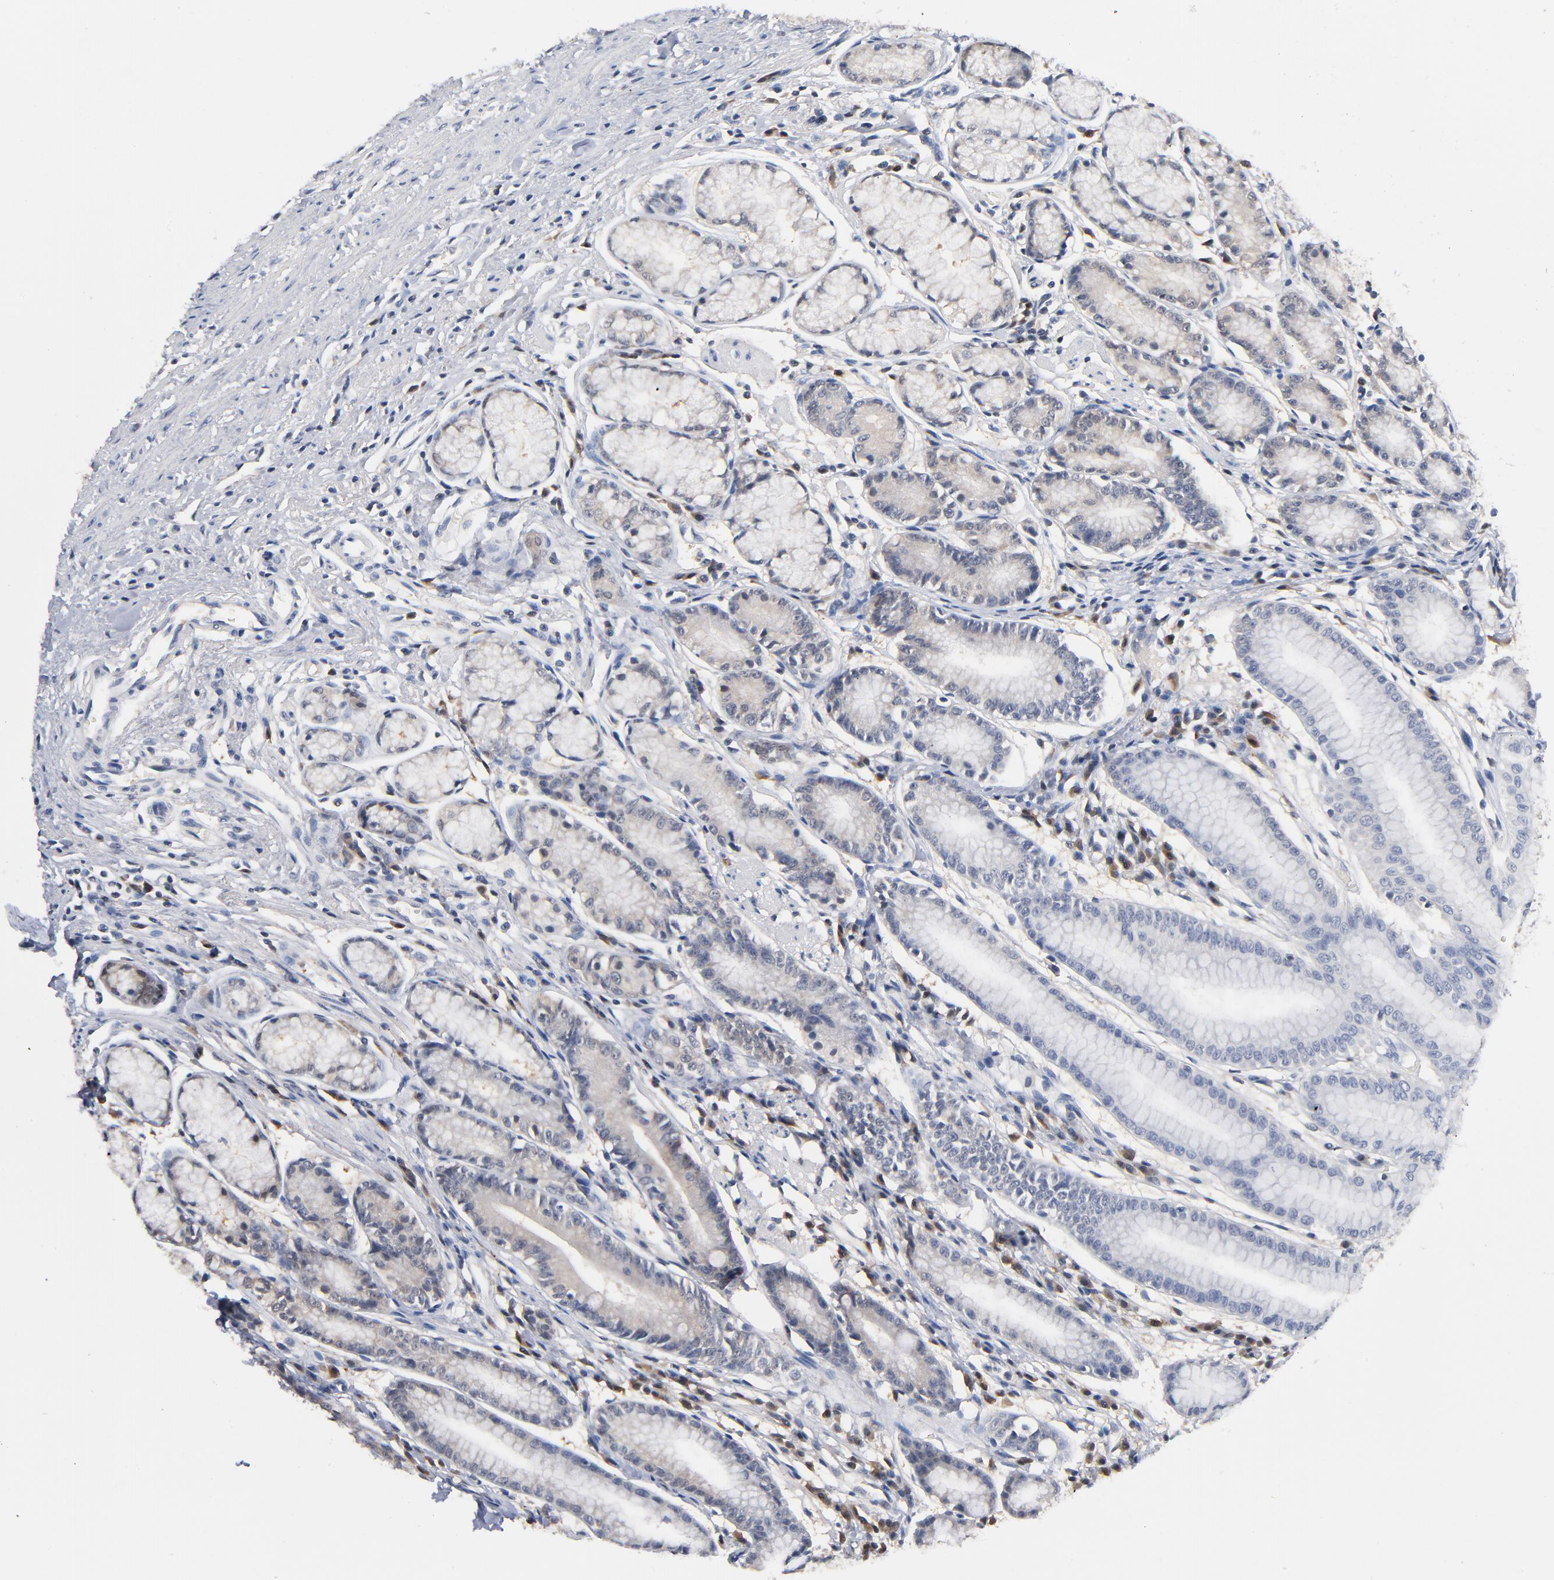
{"staining": {"intensity": "moderate", "quantity": "25%-75%", "location": "cytoplasmic/membranous"}, "tissue": "stomach", "cell_type": "Glandular cells", "image_type": "normal", "snomed": [{"axis": "morphology", "description": "Normal tissue, NOS"}, {"axis": "morphology", "description": "Inflammation, NOS"}, {"axis": "topography", "description": "Stomach, lower"}], "caption": "About 25%-75% of glandular cells in normal stomach display moderate cytoplasmic/membranous protein expression as visualized by brown immunohistochemical staining.", "gene": "MIF", "patient": {"sex": "male", "age": 59}}